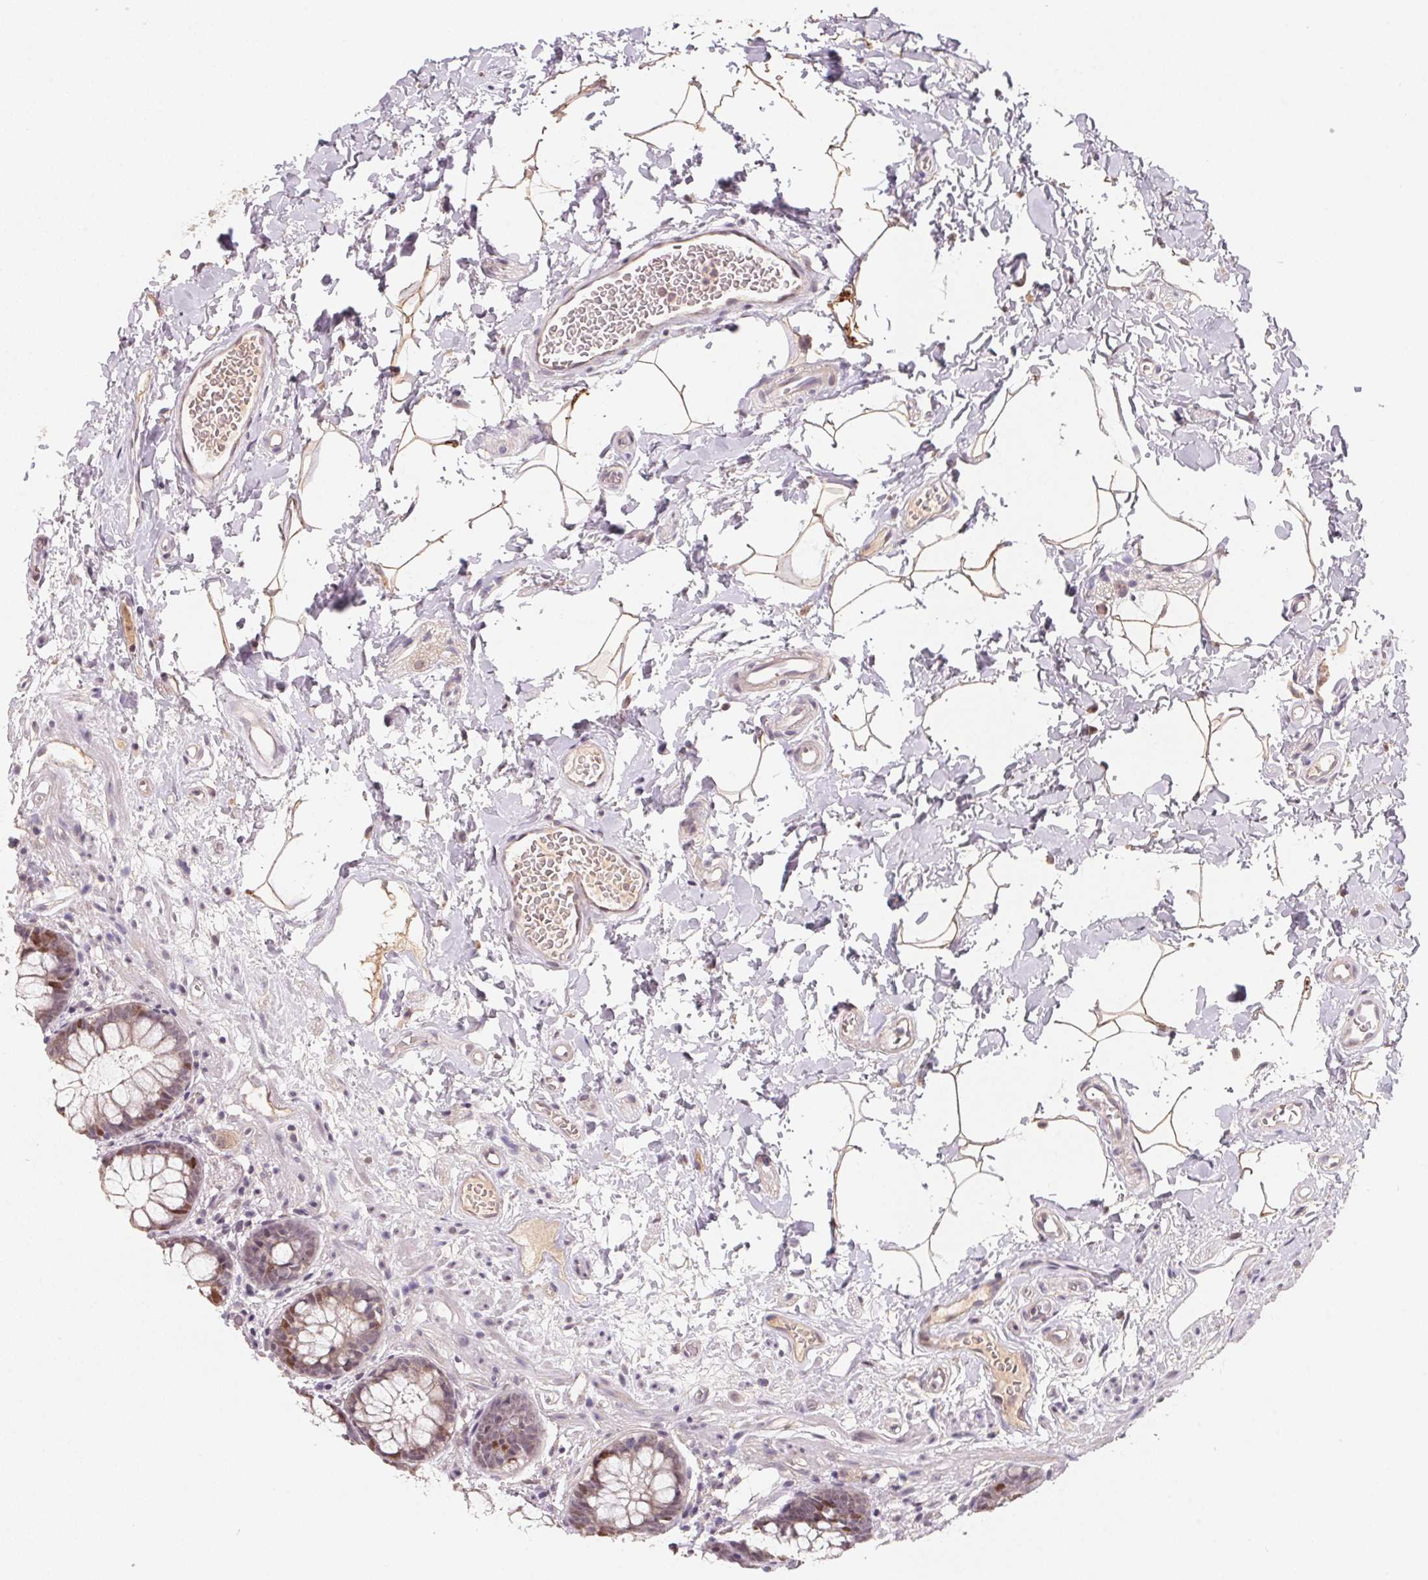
{"staining": {"intensity": "weak", "quantity": "25%-75%", "location": "cytoplasmic/membranous,nuclear"}, "tissue": "rectum", "cell_type": "Glandular cells", "image_type": "normal", "snomed": [{"axis": "morphology", "description": "Normal tissue, NOS"}, {"axis": "topography", "description": "Rectum"}], "caption": "This is a micrograph of immunohistochemistry (IHC) staining of normal rectum, which shows weak expression in the cytoplasmic/membranous,nuclear of glandular cells.", "gene": "KIFC1", "patient": {"sex": "female", "age": 62}}